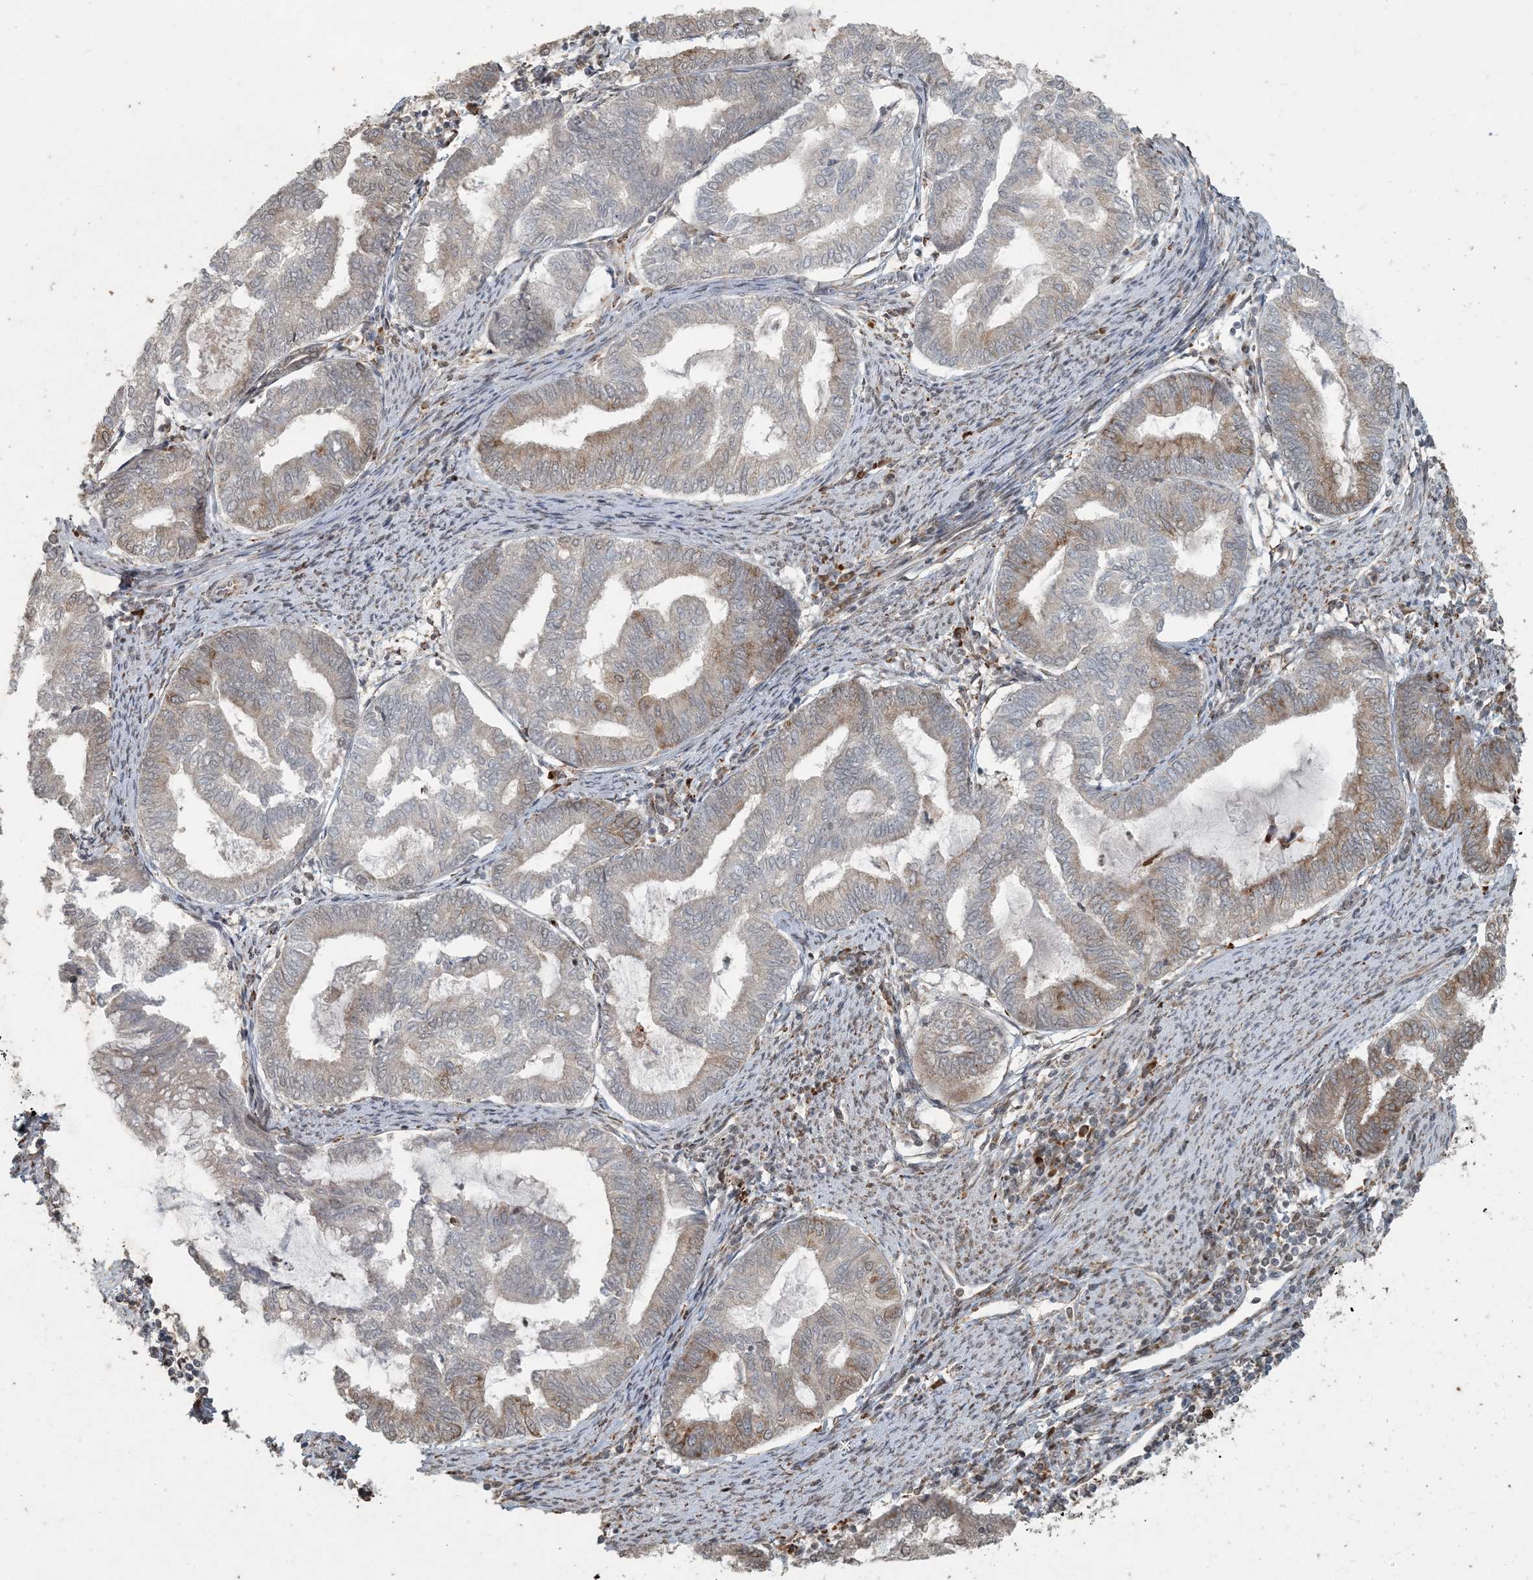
{"staining": {"intensity": "weak", "quantity": "<25%", "location": "cytoplasmic/membranous"}, "tissue": "endometrial cancer", "cell_type": "Tumor cells", "image_type": "cancer", "snomed": [{"axis": "morphology", "description": "Adenocarcinoma, NOS"}, {"axis": "topography", "description": "Endometrium"}], "caption": "Tumor cells show no significant staining in endometrial adenocarcinoma. The staining was performed using DAB to visualize the protein expression in brown, while the nuclei were stained in blue with hematoxylin (Magnification: 20x).", "gene": "AK9", "patient": {"sex": "female", "age": 79}}